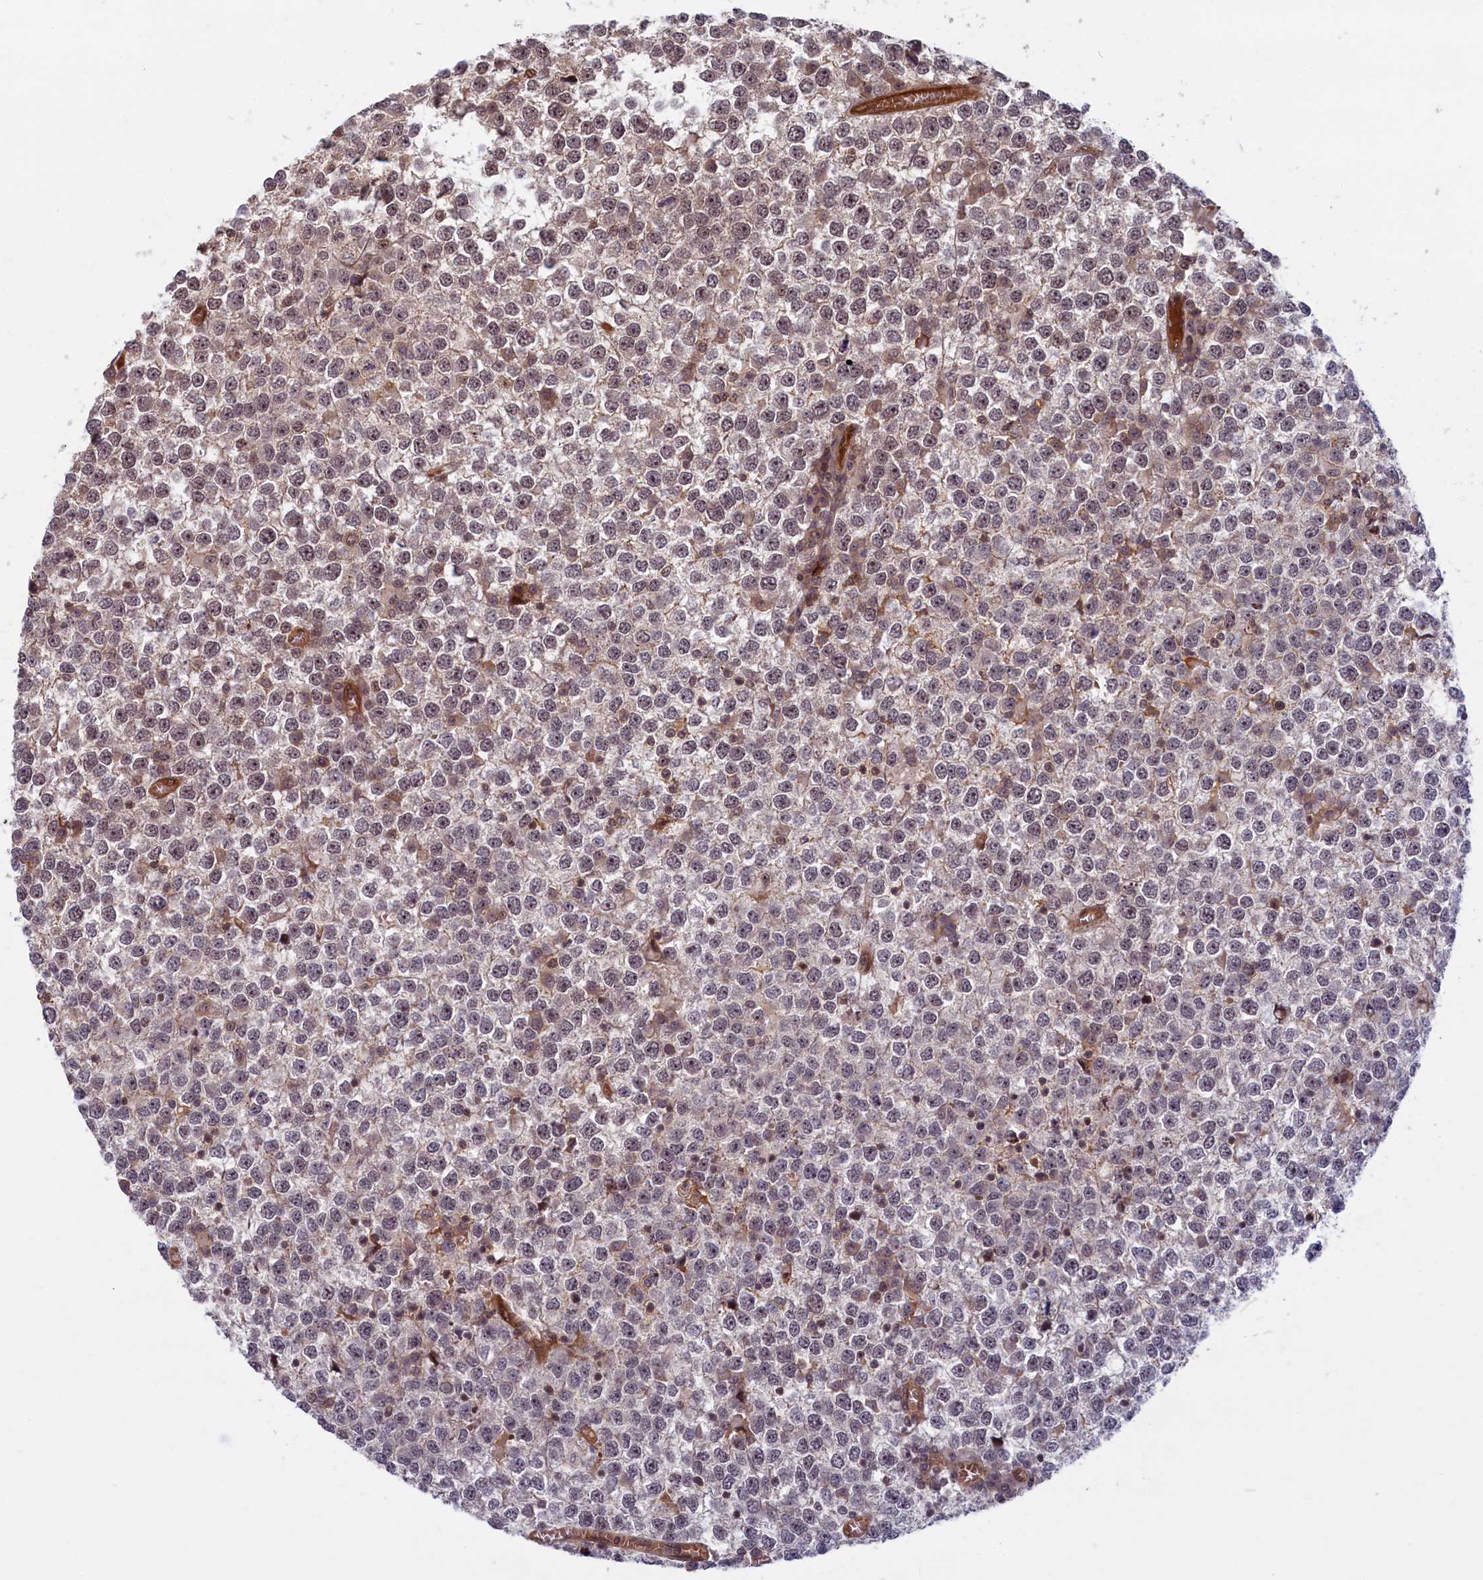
{"staining": {"intensity": "weak", "quantity": "25%-75%", "location": "cytoplasmic/membranous,nuclear"}, "tissue": "testis cancer", "cell_type": "Tumor cells", "image_type": "cancer", "snomed": [{"axis": "morphology", "description": "Seminoma, NOS"}, {"axis": "topography", "description": "Testis"}], "caption": "High-magnification brightfield microscopy of seminoma (testis) stained with DAB (brown) and counterstained with hematoxylin (blue). tumor cells exhibit weak cytoplasmic/membranous and nuclear staining is appreciated in about25%-75% of cells.", "gene": "SNRK", "patient": {"sex": "male", "age": 65}}